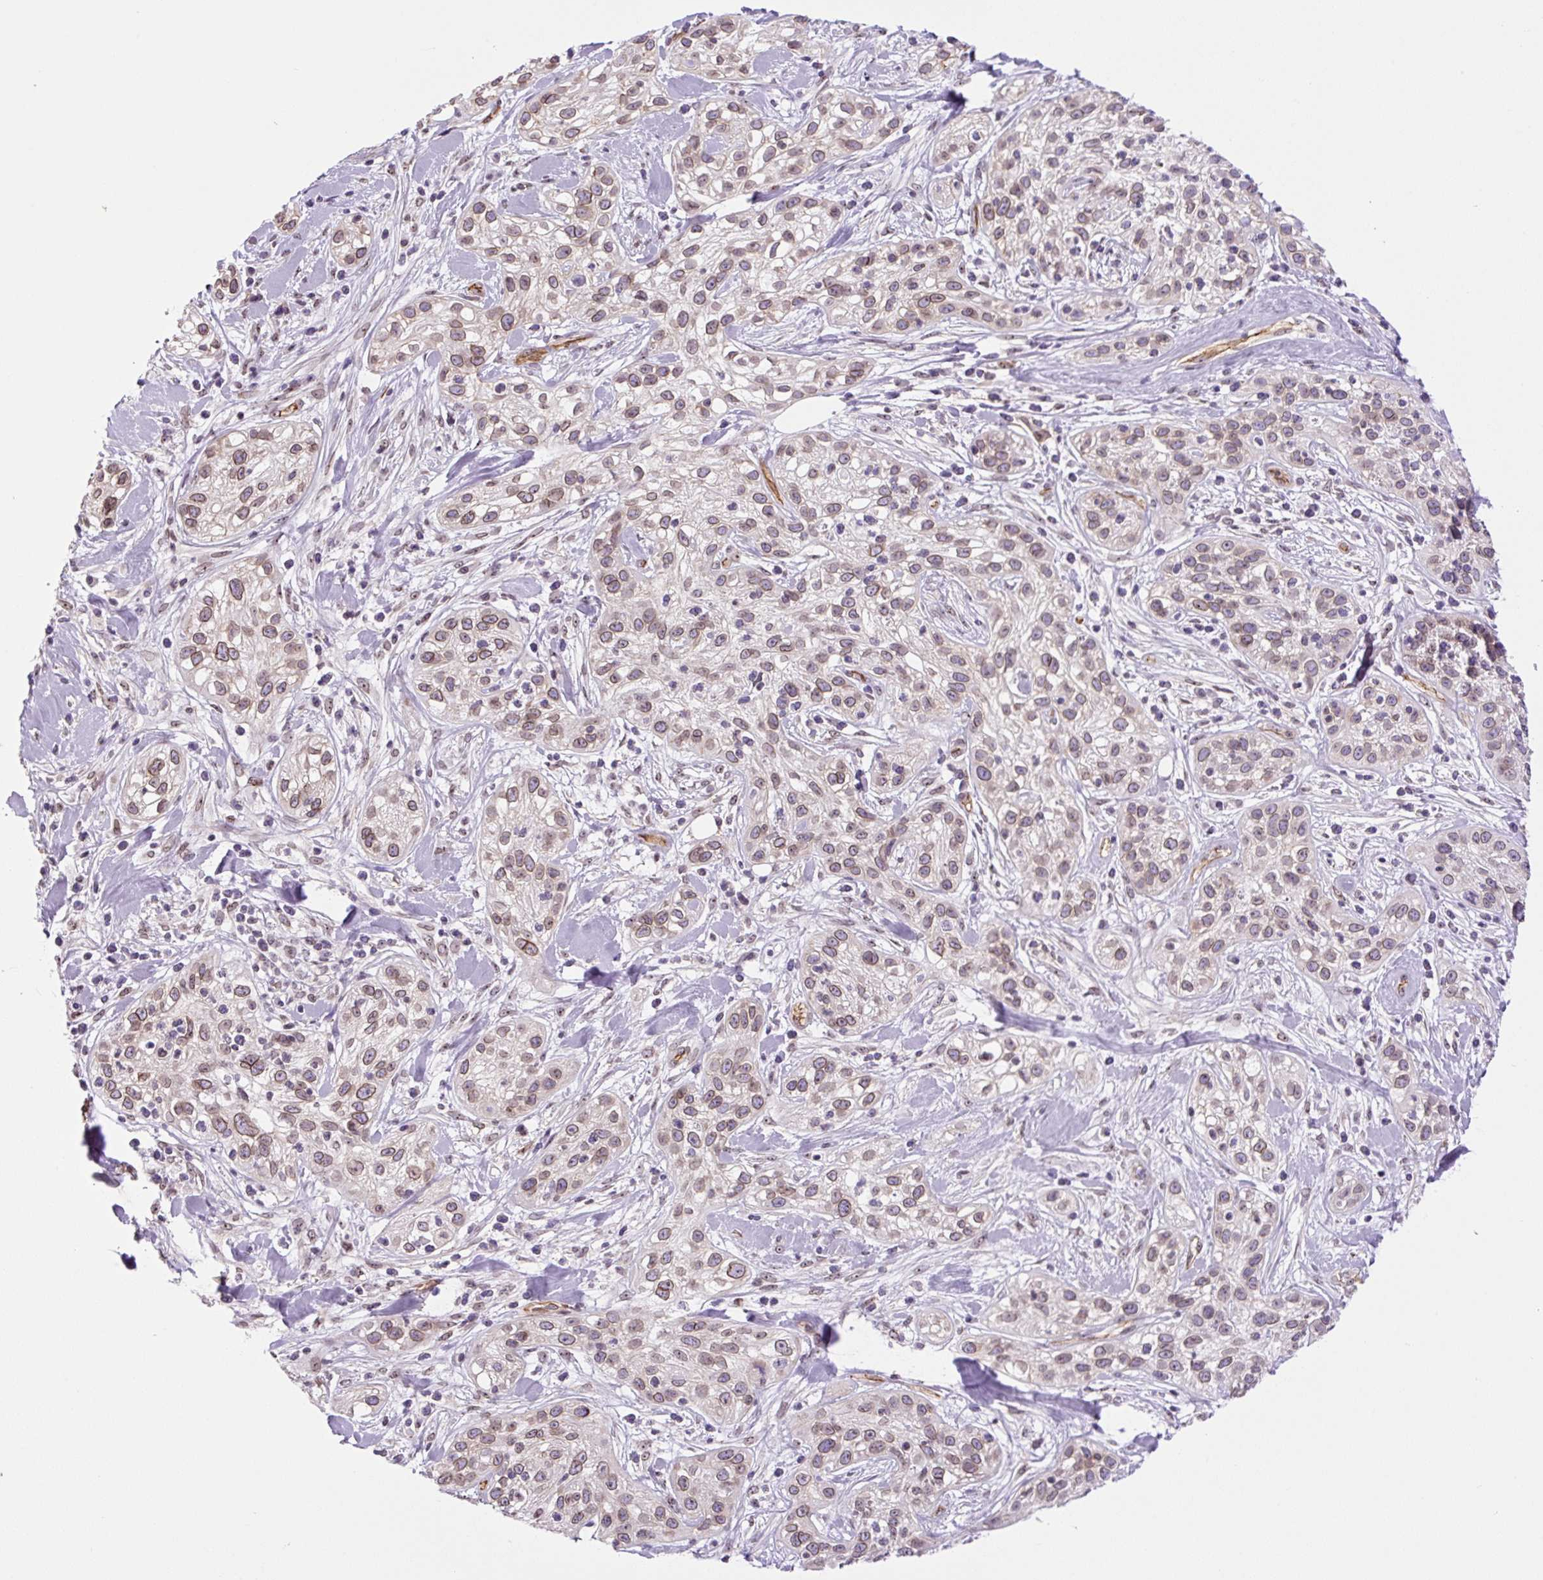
{"staining": {"intensity": "moderate", "quantity": "25%-75%", "location": "cytoplasmic/membranous,nuclear"}, "tissue": "skin cancer", "cell_type": "Tumor cells", "image_type": "cancer", "snomed": [{"axis": "morphology", "description": "Squamous cell carcinoma, NOS"}, {"axis": "topography", "description": "Skin"}], "caption": "About 25%-75% of tumor cells in human skin squamous cell carcinoma demonstrate moderate cytoplasmic/membranous and nuclear protein staining as visualized by brown immunohistochemical staining.", "gene": "MYO5C", "patient": {"sex": "male", "age": 82}}